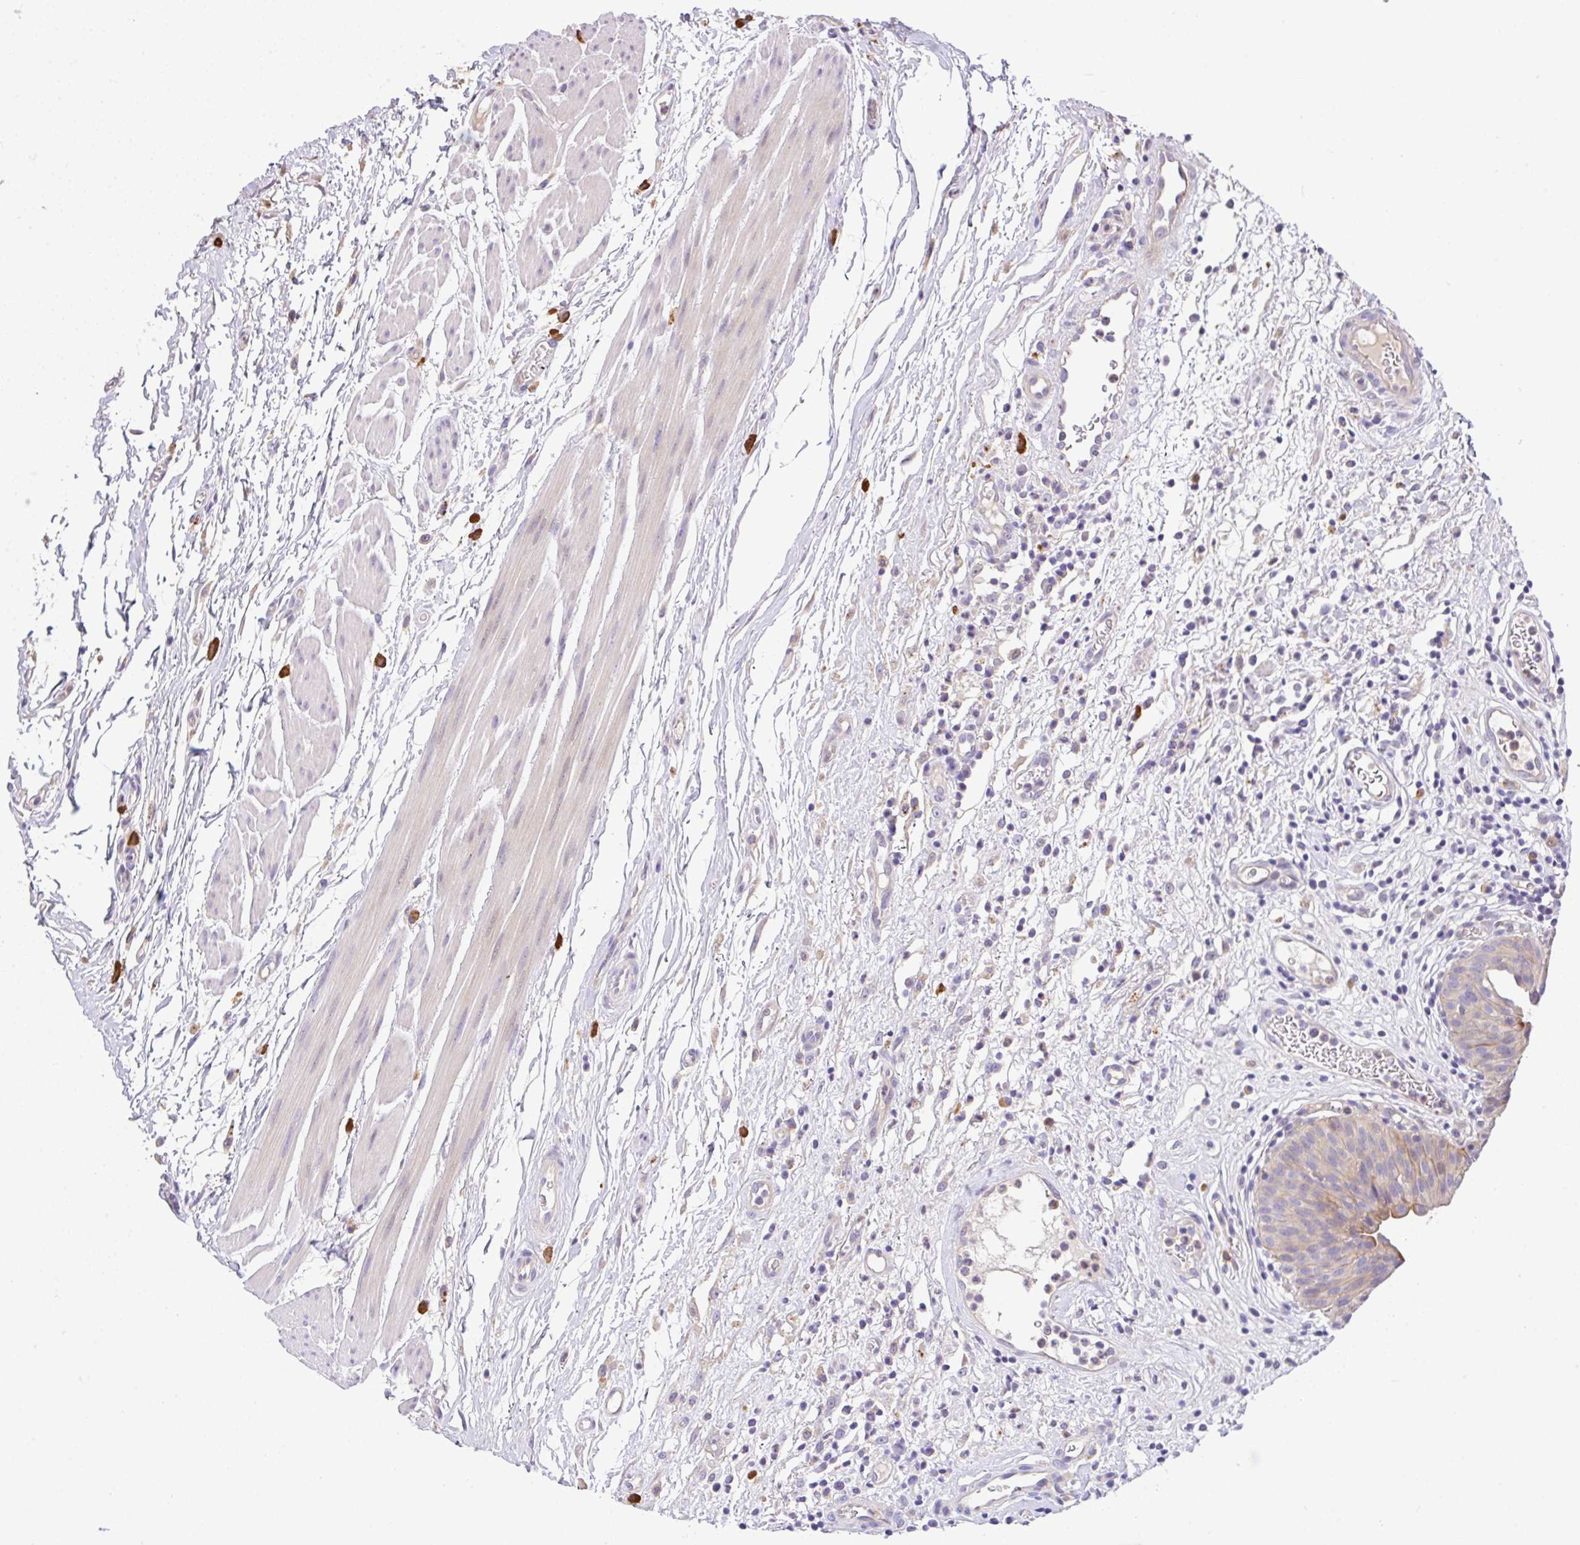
{"staining": {"intensity": "moderate", "quantity": "25%-75%", "location": "cytoplasmic/membranous"}, "tissue": "urinary bladder", "cell_type": "Urothelial cells", "image_type": "normal", "snomed": [{"axis": "morphology", "description": "Normal tissue, NOS"}, {"axis": "morphology", "description": "Inflammation, NOS"}, {"axis": "topography", "description": "Urinary bladder"}], "caption": "Human urinary bladder stained with a brown dye displays moderate cytoplasmic/membranous positive positivity in about 25%-75% of urothelial cells.", "gene": "EPN3", "patient": {"sex": "male", "age": 57}}